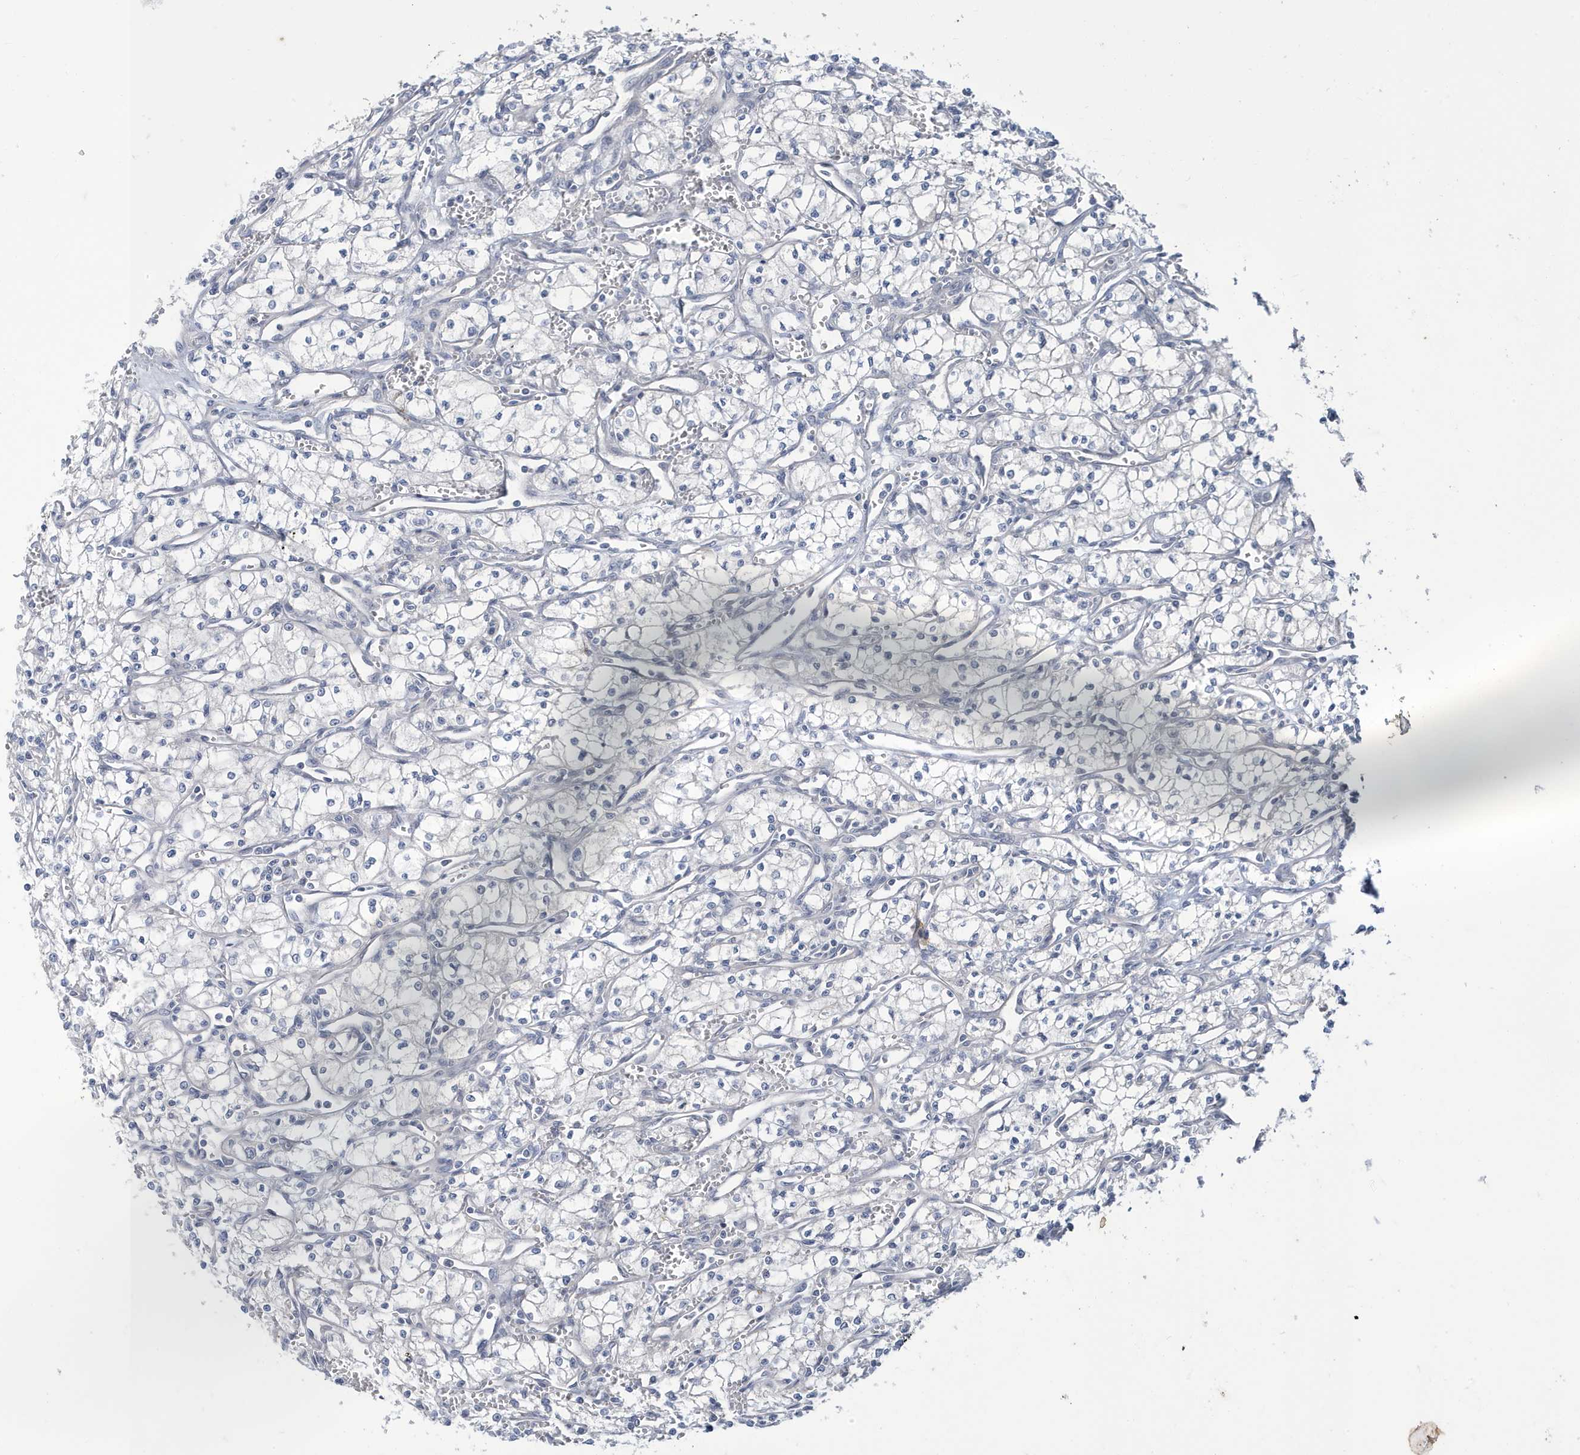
{"staining": {"intensity": "negative", "quantity": "none", "location": "none"}, "tissue": "renal cancer", "cell_type": "Tumor cells", "image_type": "cancer", "snomed": [{"axis": "morphology", "description": "Adenocarcinoma, NOS"}, {"axis": "topography", "description": "Kidney"}], "caption": "This photomicrograph is of renal cancer (adenocarcinoma) stained with immunohistochemistry to label a protein in brown with the nuclei are counter-stained blue. There is no expression in tumor cells.", "gene": "ZNF654", "patient": {"sex": "male", "age": 59}}